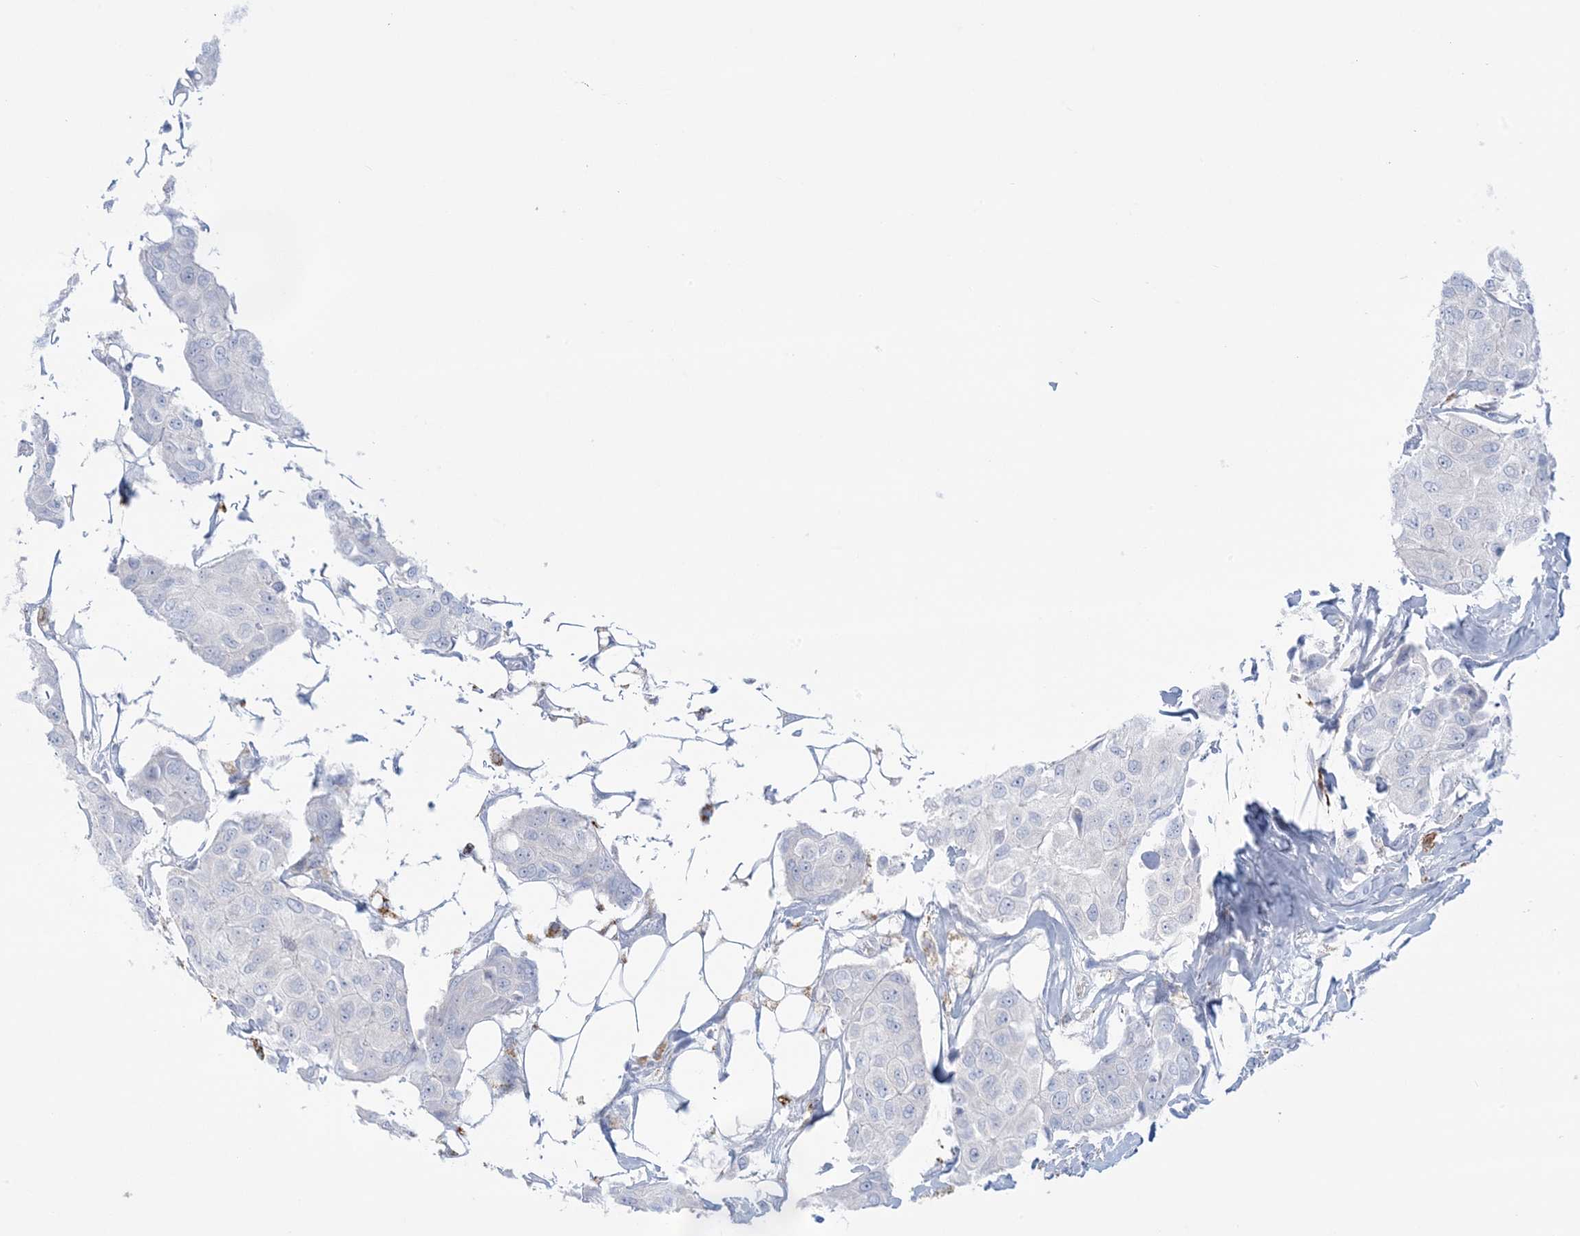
{"staining": {"intensity": "negative", "quantity": "none", "location": "none"}, "tissue": "breast cancer", "cell_type": "Tumor cells", "image_type": "cancer", "snomed": [{"axis": "morphology", "description": "Duct carcinoma"}, {"axis": "topography", "description": "Breast"}], "caption": "Immunohistochemical staining of breast infiltrating ductal carcinoma displays no significant staining in tumor cells. (Brightfield microscopy of DAB IHC at high magnification).", "gene": "KCTD6", "patient": {"sex": "female", "age": 80}}